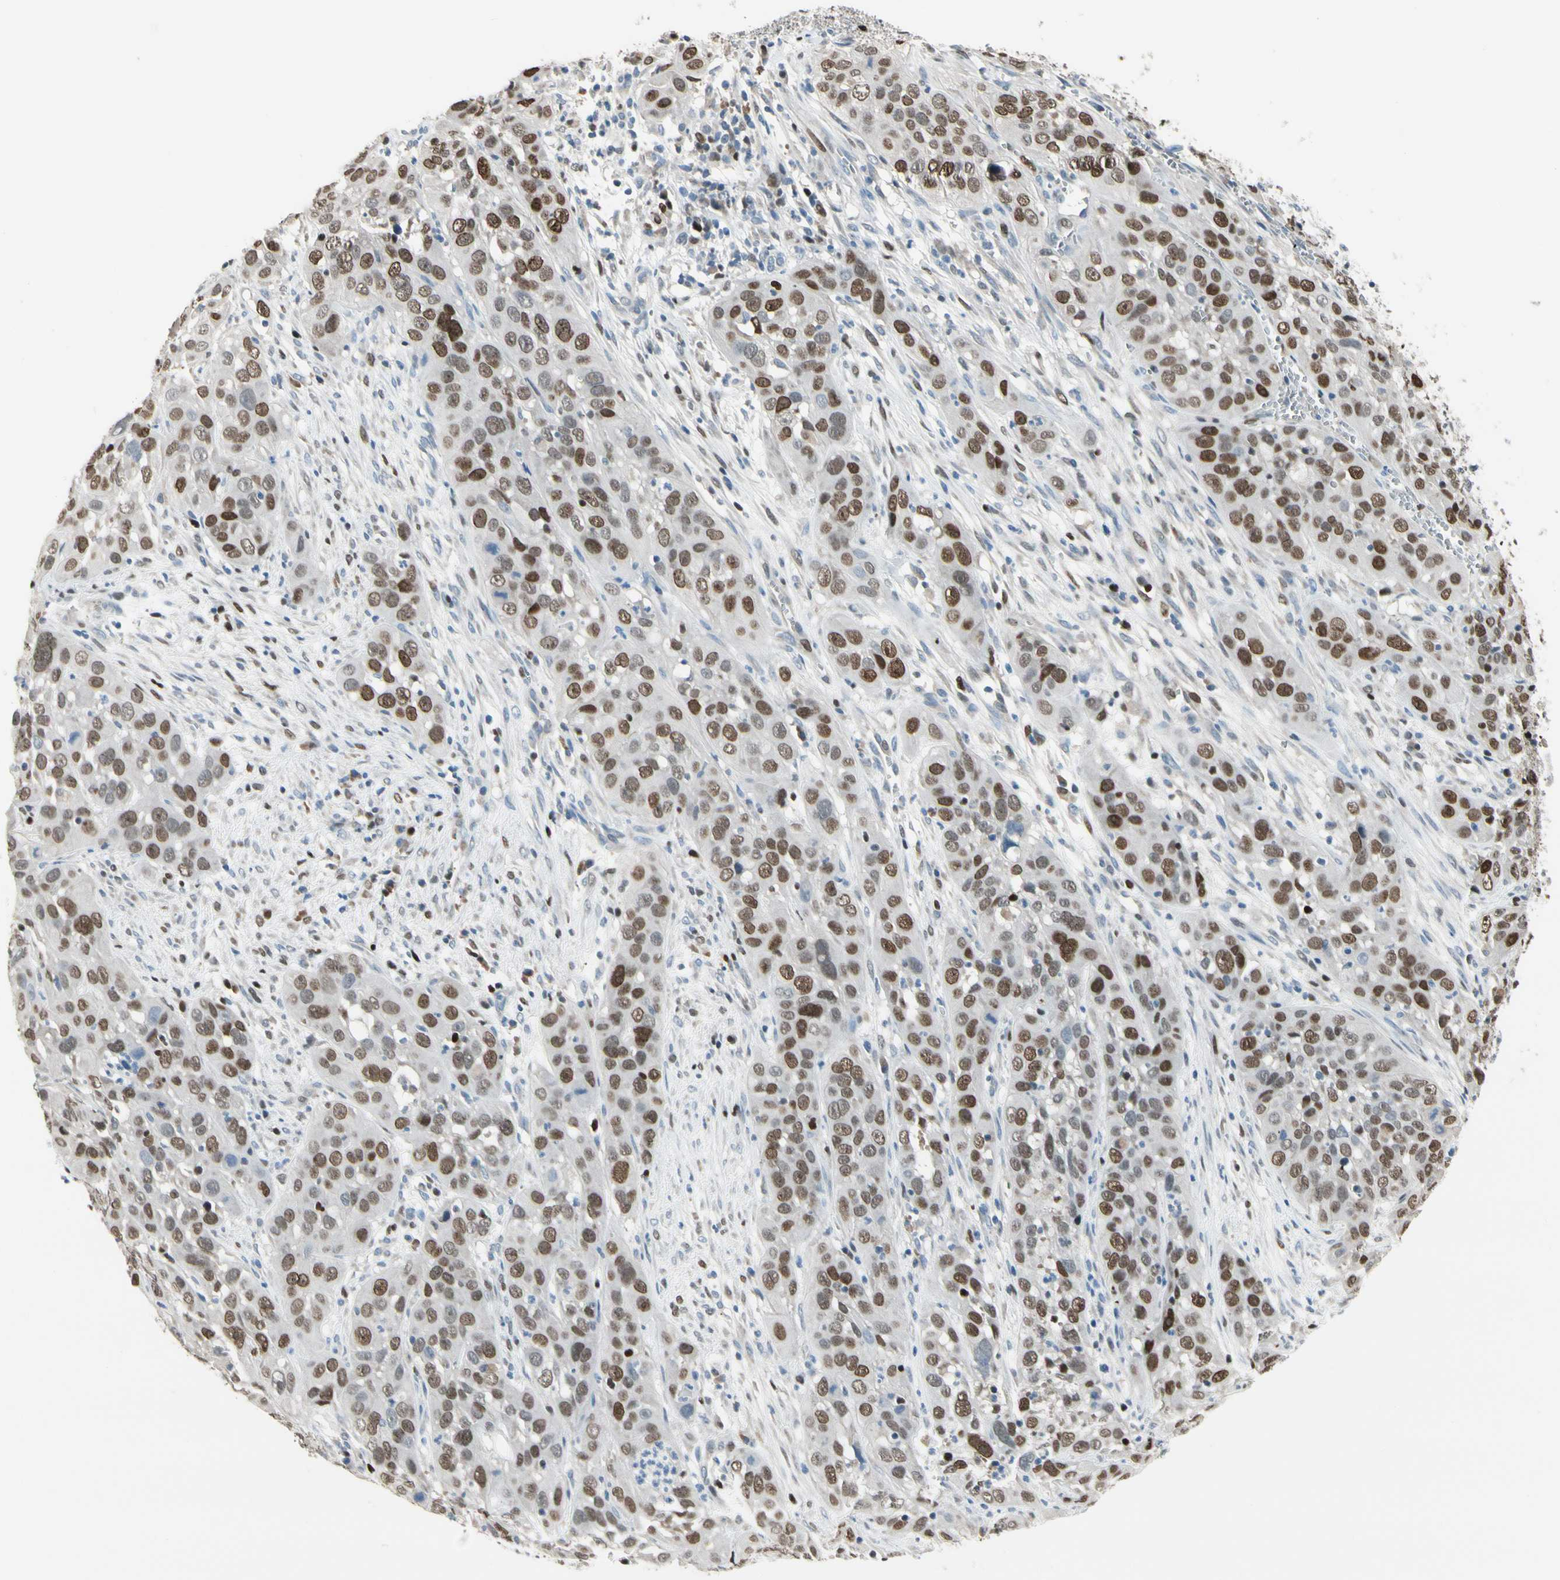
{"staining": {"intensity": "moderate", "quantity": ">75%", "location": "nuclear"}, "tissue": "cervical cancer", "cell_type": "Tumor cells", "image_type": "cancer", "snomed": [{"axis": "morphology", "description": "Squamous cell carcinoma, NOS"}, {"axis": "topography", "description": "Cervix"}], "caption": "A brown stain labels moderate nuclear expression of a protein in human cervical cancer (squamous cell carcinoma) tumor cells. The protein of interest is stained brown, and the nuclei are stained in blue (DAB IHC with brightfield microscopy, high magnification).", "gene": "ZKSCAN4", "patient": {"sex": "female", "age": 32}}